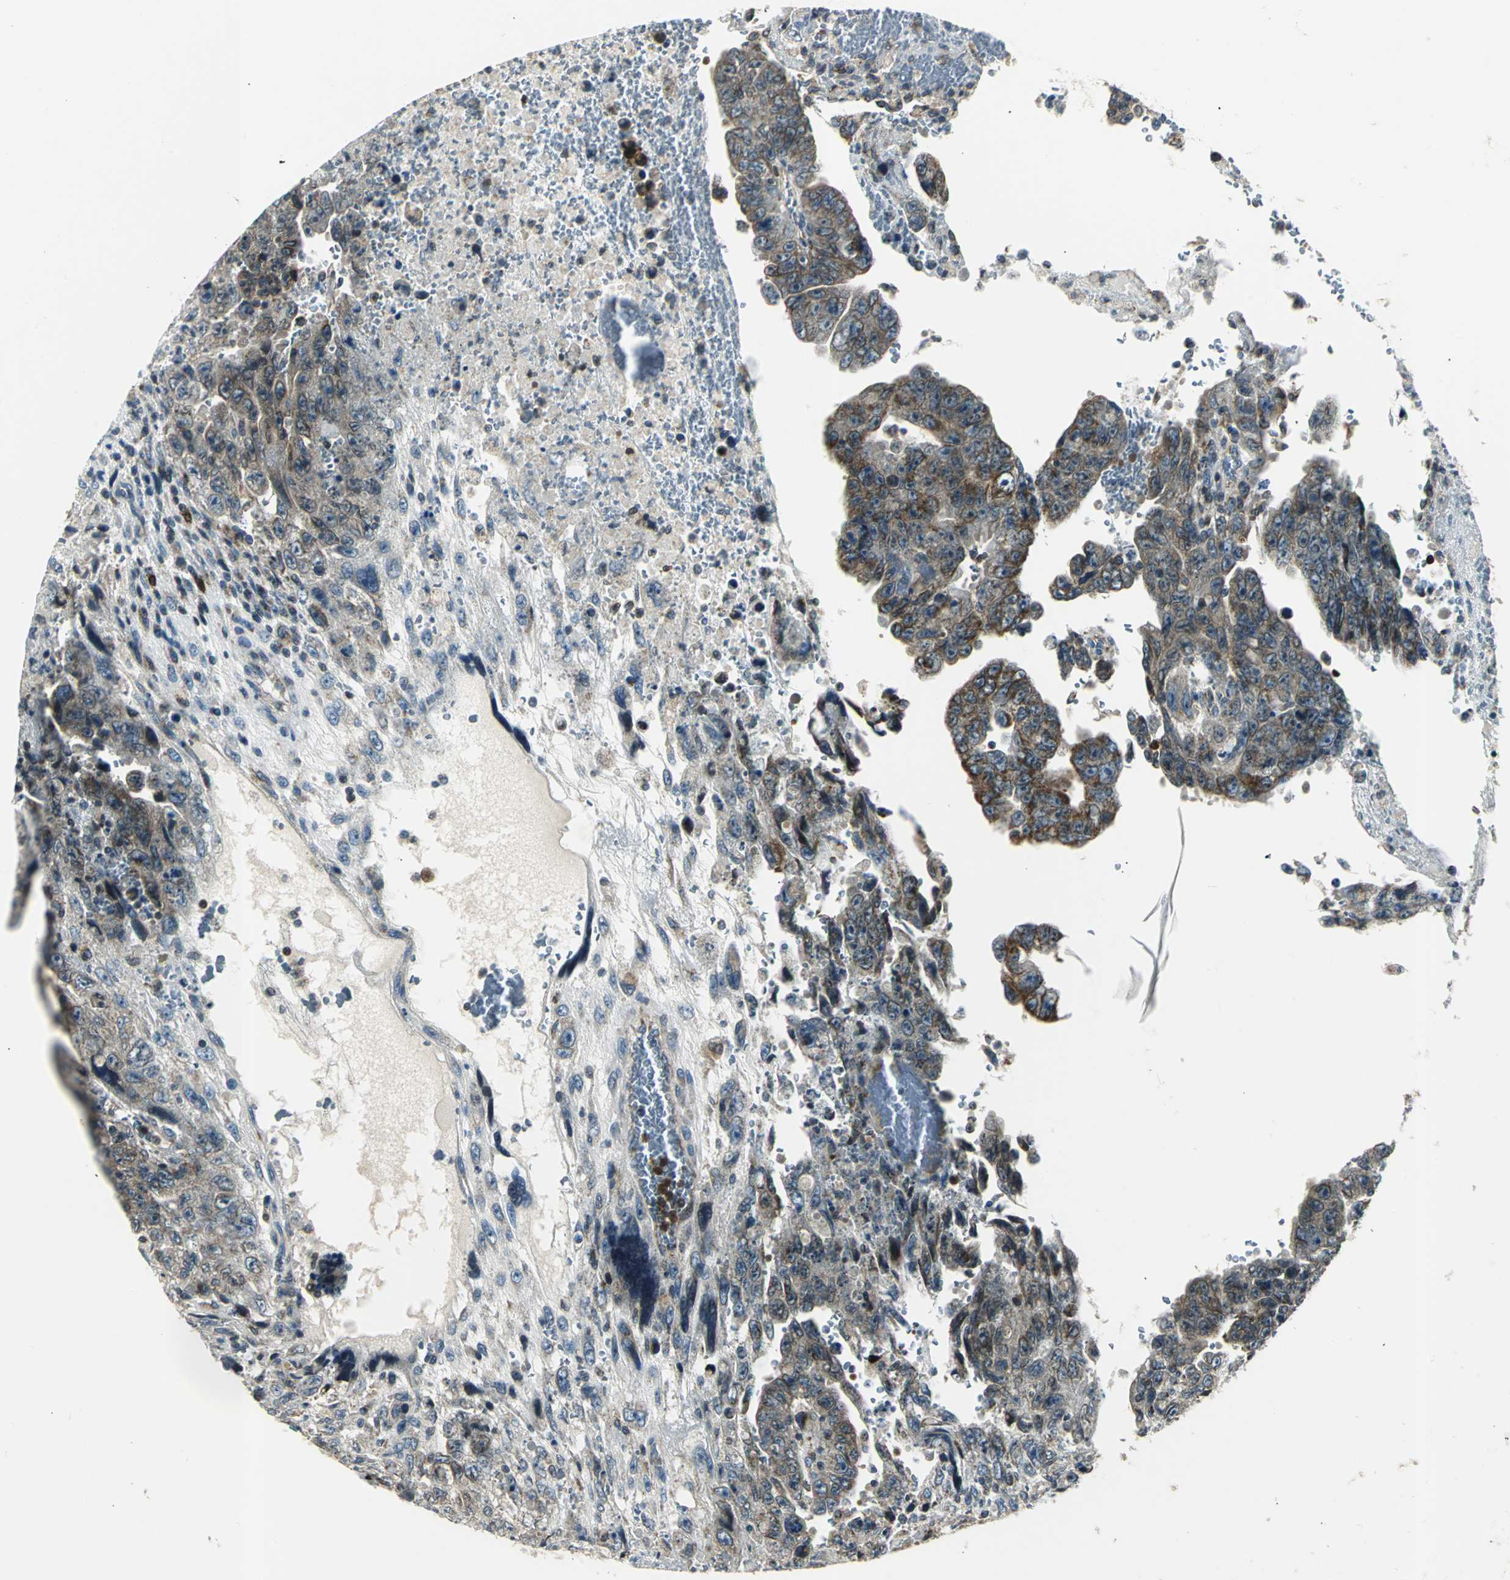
{"staining": {"intensity": "strong", "quantity": ">75%", "location": "cytoplasmic/membranous"}, "tissue": "testis cancer", "cell_type": "Tumor cells", "image_type": "cancer", "snomed": [{"axis": "morphology", "description": "Carcinoma, Embryonal, NOS"}, {"axis": "topography", "description": "Testis"}], "caption": "Testis embryonal carcinoma was stained to show a protein in brown. There is high levels of strong cytoplasmic/membranous staining in approximately >75% of tumor cells.", "gene": "USP40", "patient": {"sex": "male", "age": 28}}